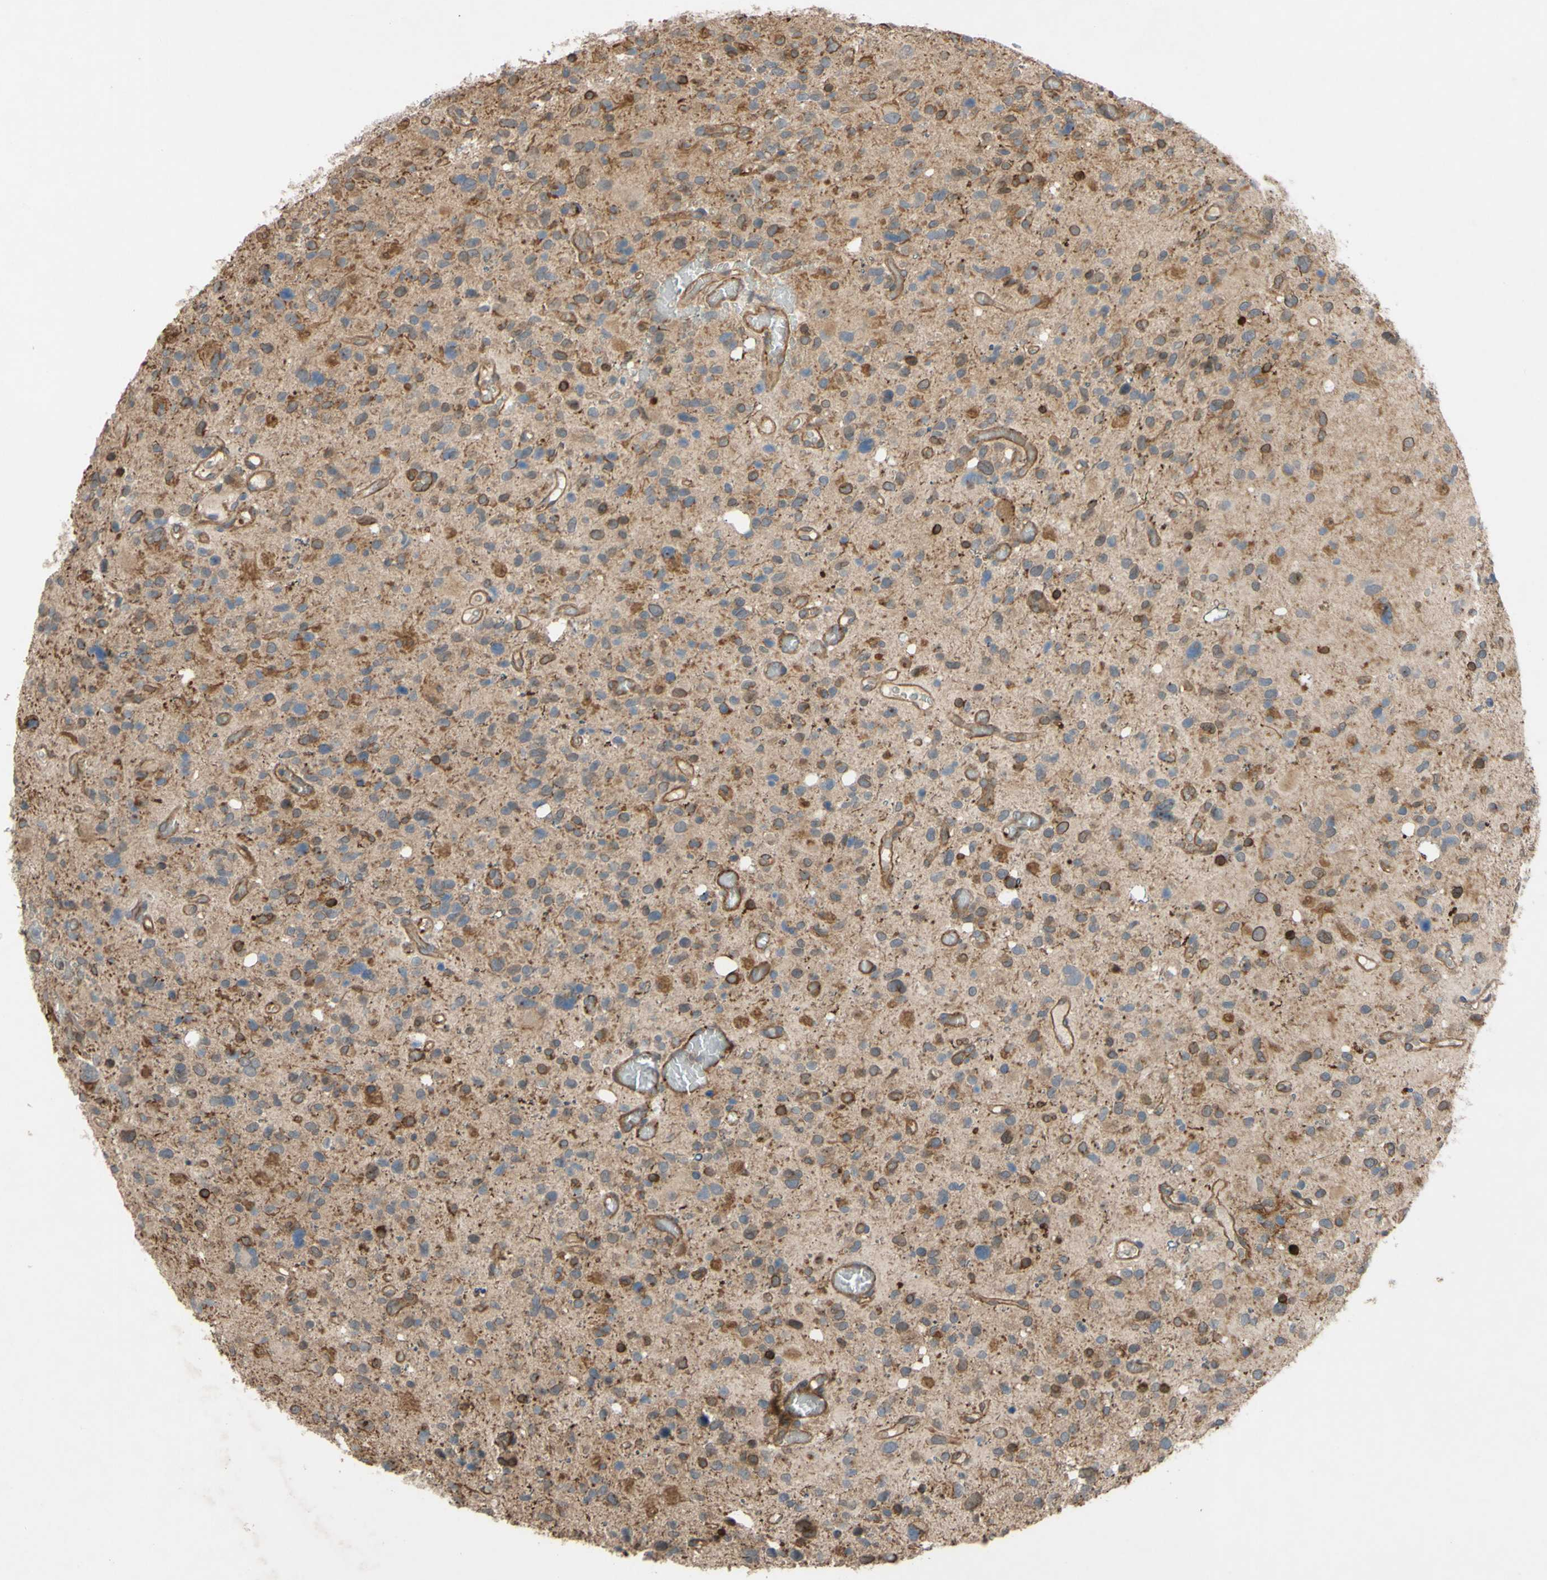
{"staining": {"intensity": "moderate", "quantity": ">75%", "location": "cytoplasmic/membranous"}, "tissue": "glioma", "cell_type": "Tumor cells", "image_type": "cancer", "snomed": [{"axis": "morphology", "description": "Glioma, malignant, High grade"}, {"axis": "topography", "description": "Brain"}], "caption": "Glioma was stained to show a protein in brown. There is medium levels of moderate cytoplasmic/membranous staining in about >75% of tumor cells. (Stains: DAB in brown, nuclei in blue, Microscopy: brightfield microscopy at high magnification).", "gene": "SHROOM4", "patient": {"sex": "male", "age": 48}}